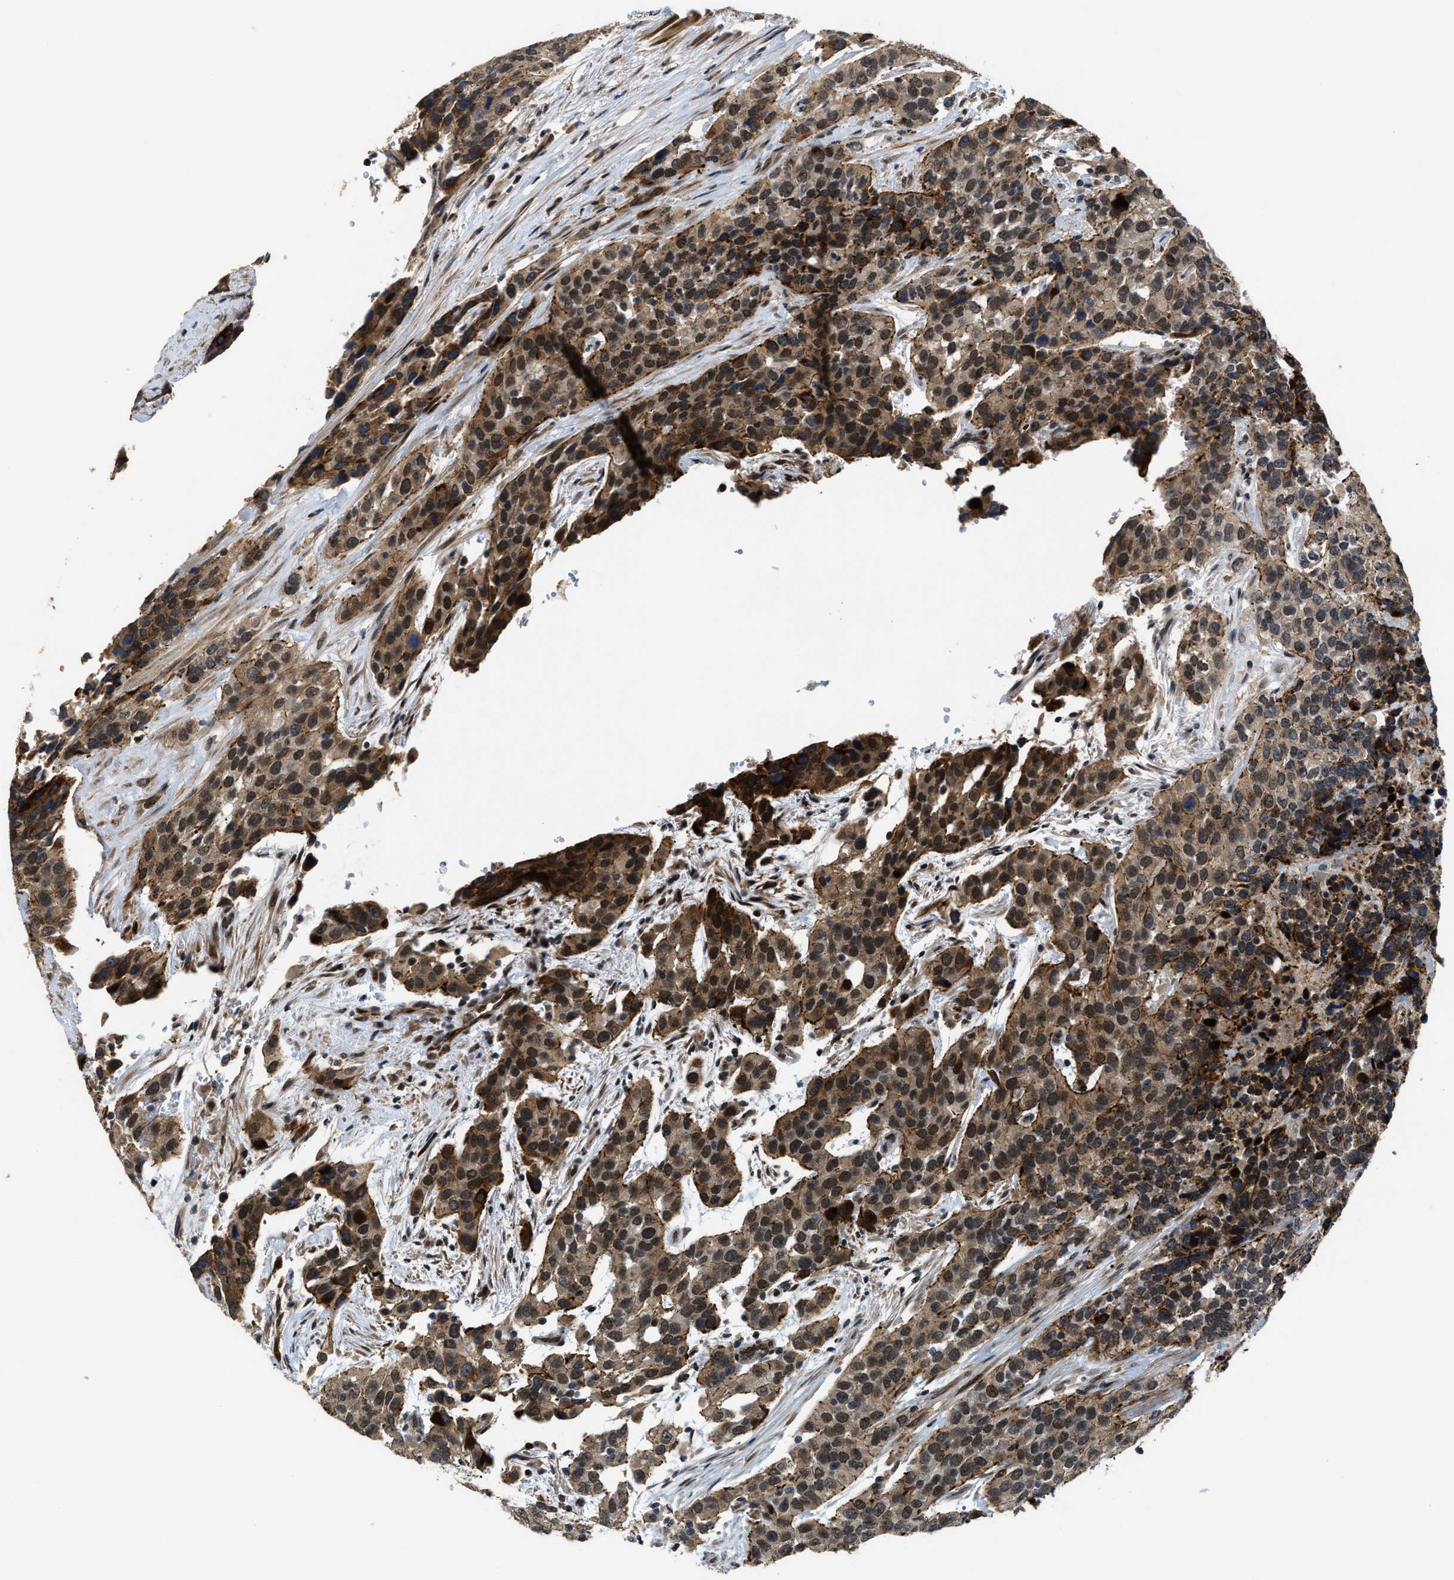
{"staining": {"intensity": "moderate", "quantity": ">75%", "location": "cytoplasmic/membranous,nuclear"}, "tissue": "urothelial cancer", "cell_type": "Tumor cells", "image_type": "cancer", "snomed": [{"axis": "morphology", "description": "Urothelial carcinoma, High grade"}, {"axis": "topography", "description": "Urinary bladder"}], "caption": "Urothelial cancer stained with a brown dye exhibits moderate cytoplasmic/membranous and nuclear positive positivity in approximately >75% of tumor cells.", "gene": "DPF2", "patient": {"sex": "female", "age": 80}}